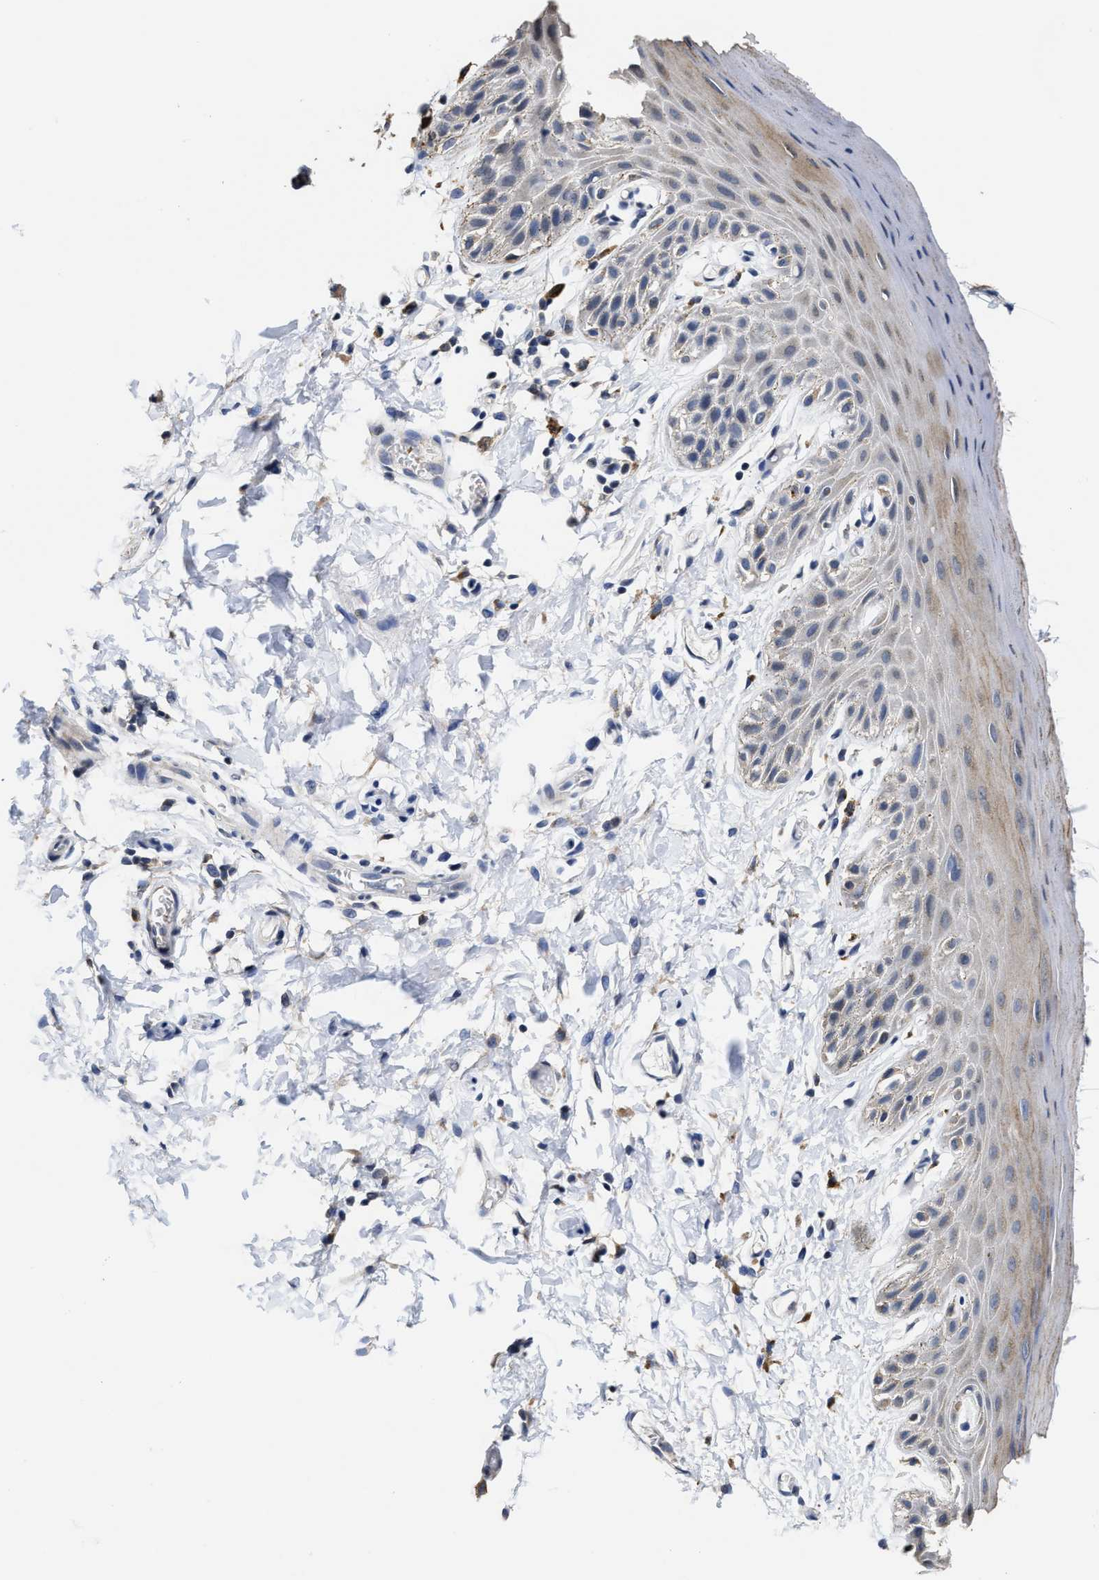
{"staining": {"intensity": "weak", "quantity": "<25%", "location": "cytoplasmic/membranous"}, "tissue": "skin", "cell_type": "Epidermal cells", "image_type": "normal", "snomed": [{"axis": "morphology", "description": "Normal tissue, NOS"}, {"axis": "topography", "description": "Anal"}], "caption": "An immunohistochemistry photomicrograph of normal skin is shown. There is no staining in epidermal cells of skin. The staining is performed using DAB (3,3'-diaminobenzidine) brown chromogen with nuclei counter-stained in using hematoxylin.", "gene": "ZFAT", "patient": {"sex": "male", "age": 44}}